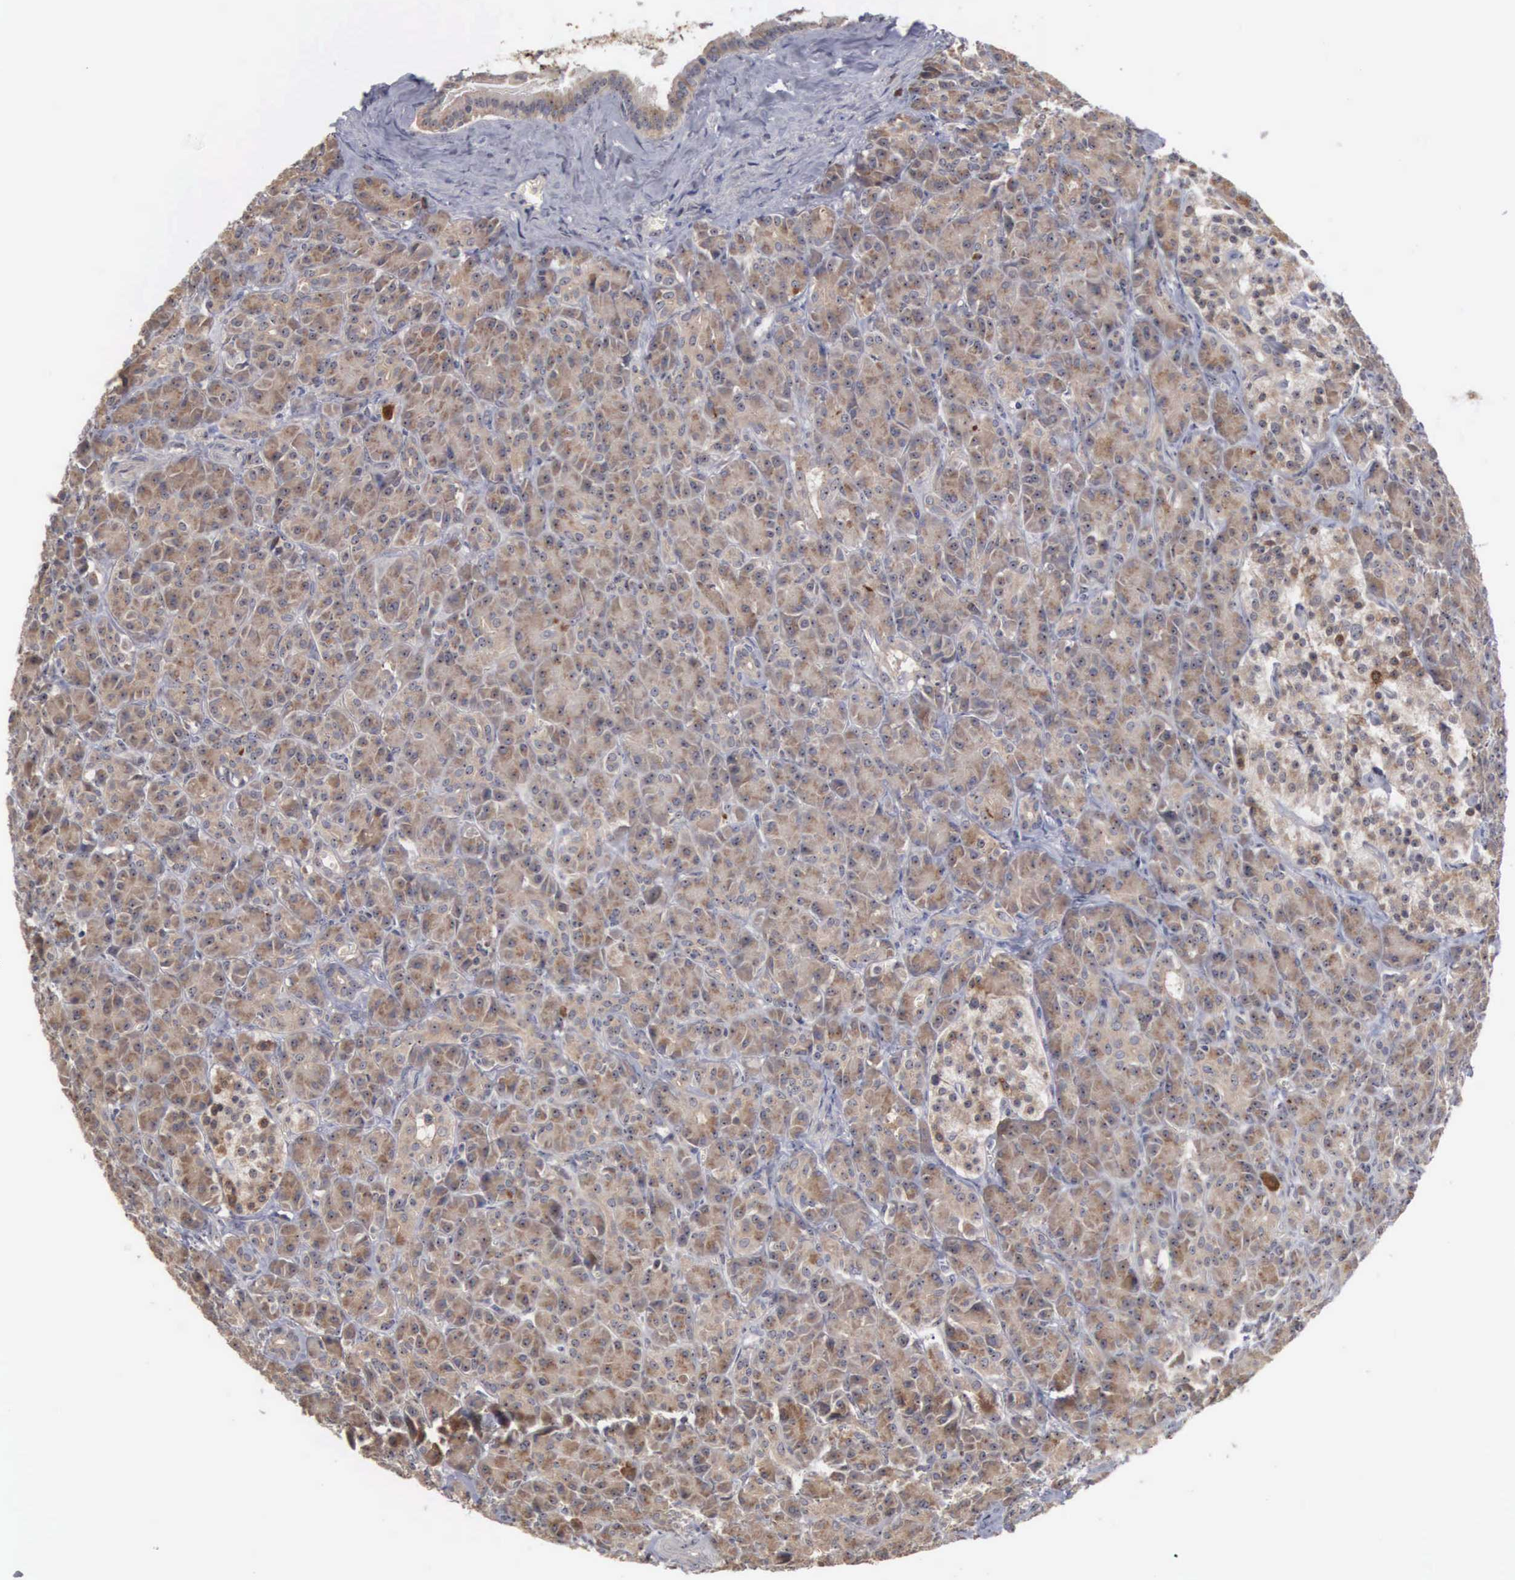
{"staining": {"intensity": "moderate", "quantity": ">75%", "location": "cytoplasmic/membranous"}, "tissue": "pancreas", "cell_type": "Exocrine glandular cells", "image_type": "normal", "snomed": [{"axis": "morphology", "description": "Normal tissue, NOS"}, {"axis": "topography", "description": "Lymph node"}, {"axis": "topography", "description": "Pancreas"}], "caption": "A medium amount of moderate cytoplasmic/membranous positivity is identified in approximately >75% of exocrine glandular cells in normal pancreas. (DAB IHC with brightfield microscopy, high magnification).", "gene": "AMN", "patient": {"sex": "male", "age": 59}}